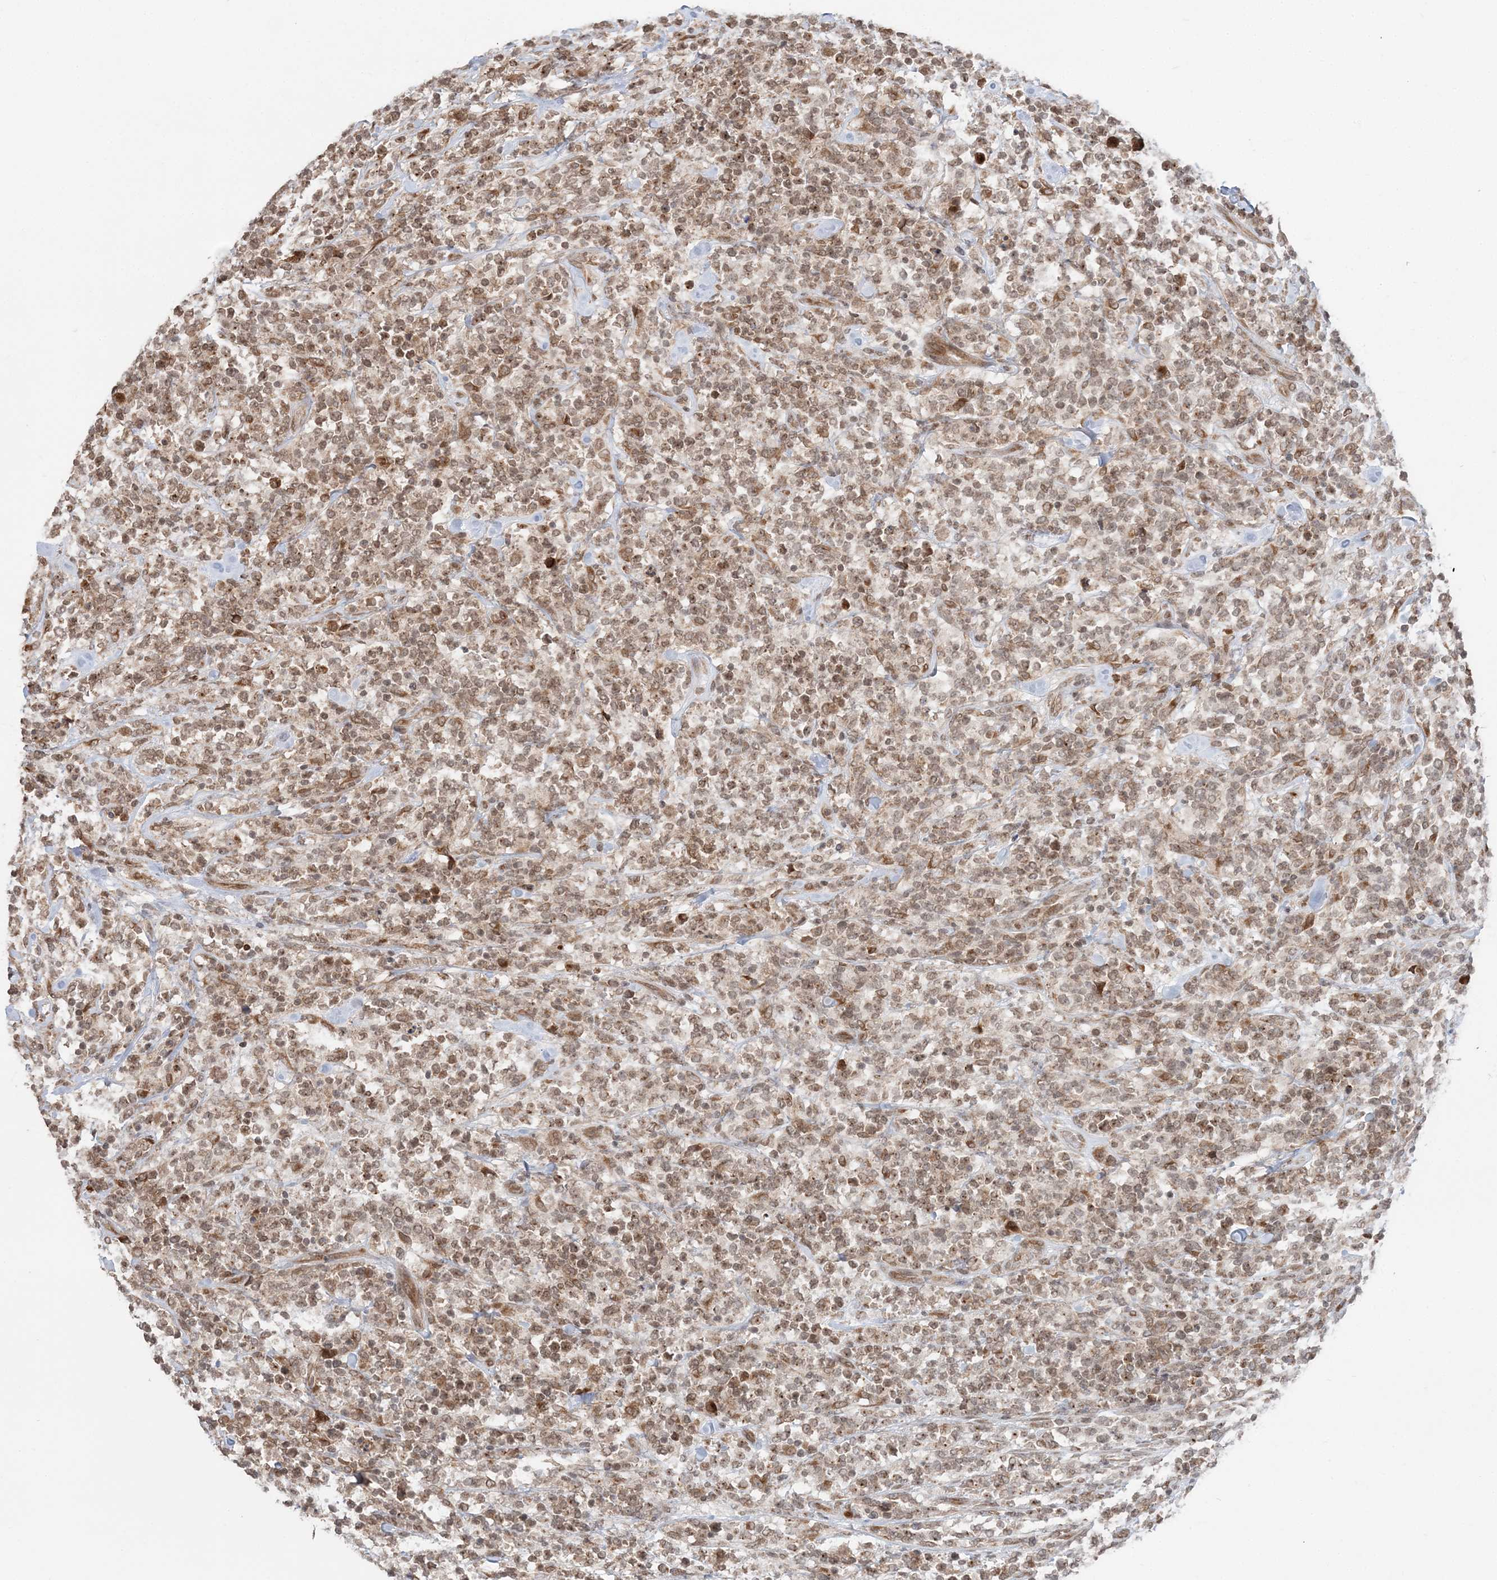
{"staining": {"intensity": "moderate", "quantity": ">75%", "location": "cytoplasmic/membranous,nuclear"}, "tissue": "lymphoma", "cell_type": "Tumor cells", "image_type": "cancer", "snomed": [{"axis": "morphology", "description": "Malignant lymphoma, non-Hodgkin's type, High grade"}, {"axis": "topography", "description": "Soft tissue"}], "caption": "Immunohistochemistry (IHC) staining of high-grade malignant lymphoma, non-Hodgkin's type, which reveals medium levels of moderate cytoplasmic/membranous and nuclear staining in about >75% of tumor cells indicating moderate cytoplasmic/membranous and nuclear protein positivity. The staining was performed using DAB (3,3'-diaminobenzidine) (brown) for protein detection and nuclei were counterstained in hematoxylin (blue).", "gene": "TMED10", "patient": {"sex": "male", "age": 18}}